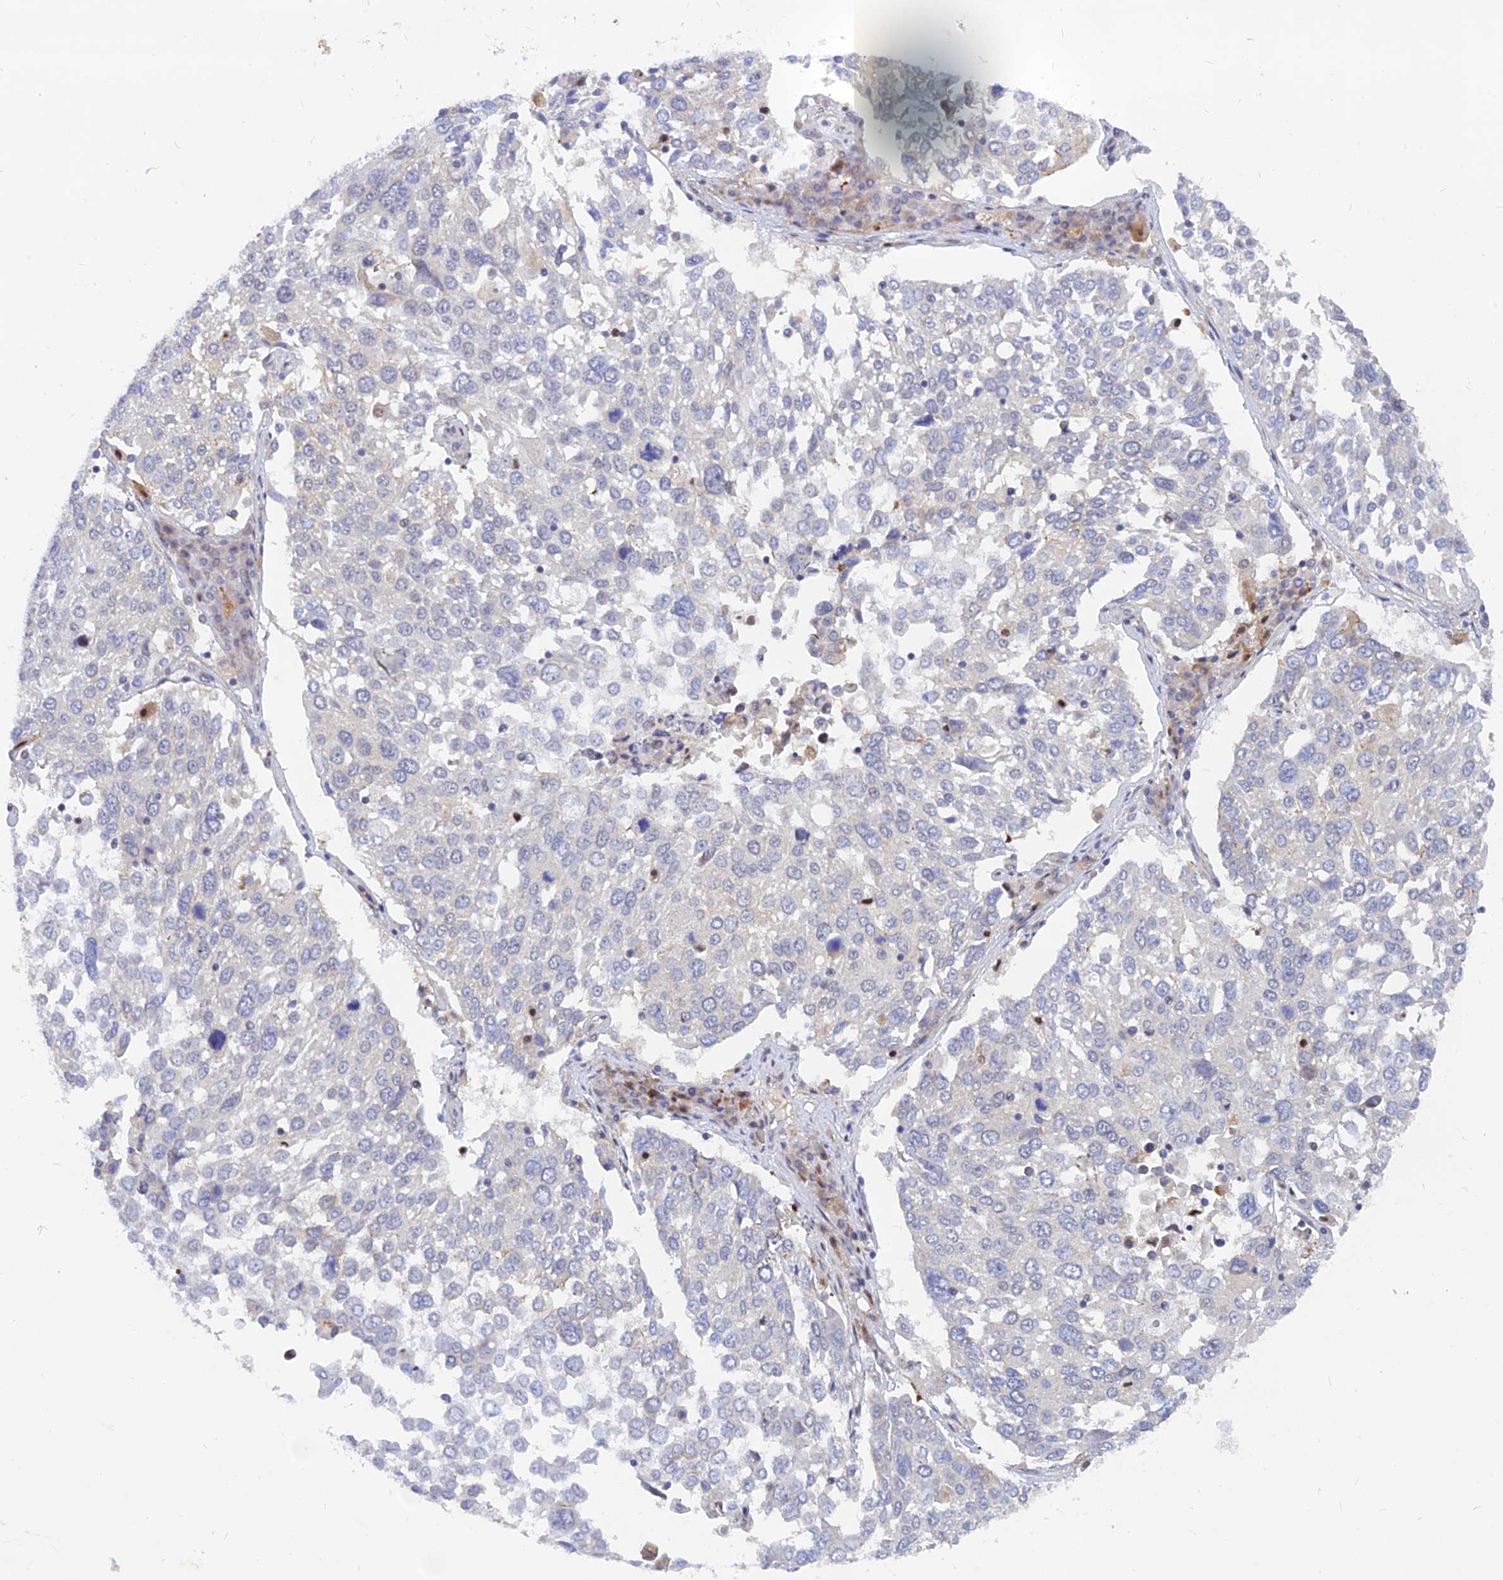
{"staining": {"intensity": "negative", "quantity": "none", "location": "none"}, "tissue": "lung cancer", "cell_type": "Tumor cells", "image_type": "cancer", "snomed": [{"axis": "morphology", "description": "Squamous cell carcinoma, NOS"}, {"axis": "topography", "description": "Lung"}], "caption": "Immunohistochemistry photomicrograph of neoplastic tissue: lung squamous cell carcinoma stained with DAB reveals no significant protein positivity in tumor cells.", "gene": "DNAJC16", "patient": {"sex": "male", "age": 65}}